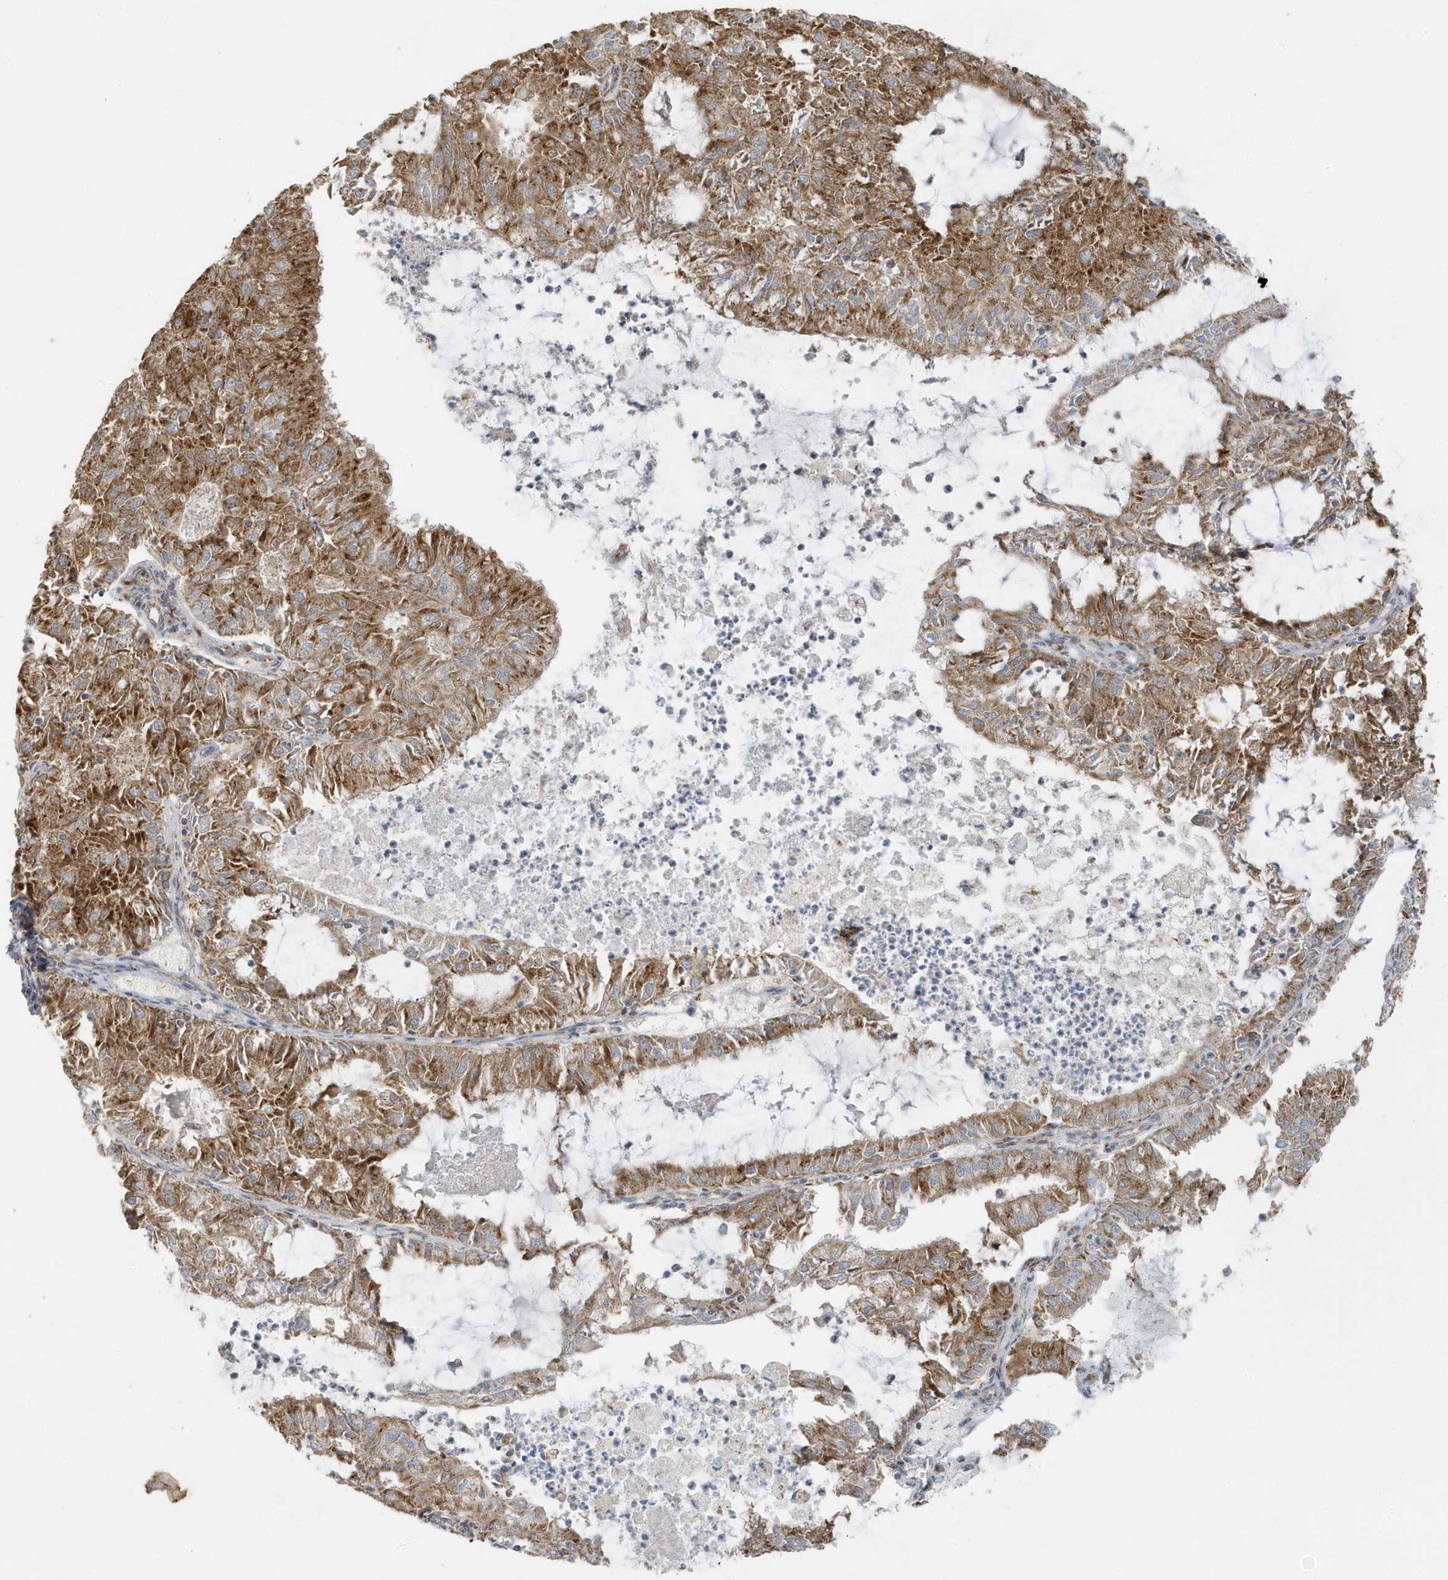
{"staining": {"intensity": "moderate", "quantity": ">75%", "location": "cytoplasmic/membranous"}, "tissue": "endometrial cancer", "cell_type": "Tumor cells", "image_type": "cancer", "snomed": [{"axis": "morphology", "description": "Adenocarcinoma, NOS"}, {"axis": "topography", "description": "Endometrium"}], "caption": "The micrograph demonstrates immunohistochemical staining of endometrial cancer (adenocarcinoma). There is moderate cytoplasmic/membranous positivity is identified in approximately >75% of tumor cells.", "gene": "GOLGA4", "patient": {"sex": "female", "age": 57}}